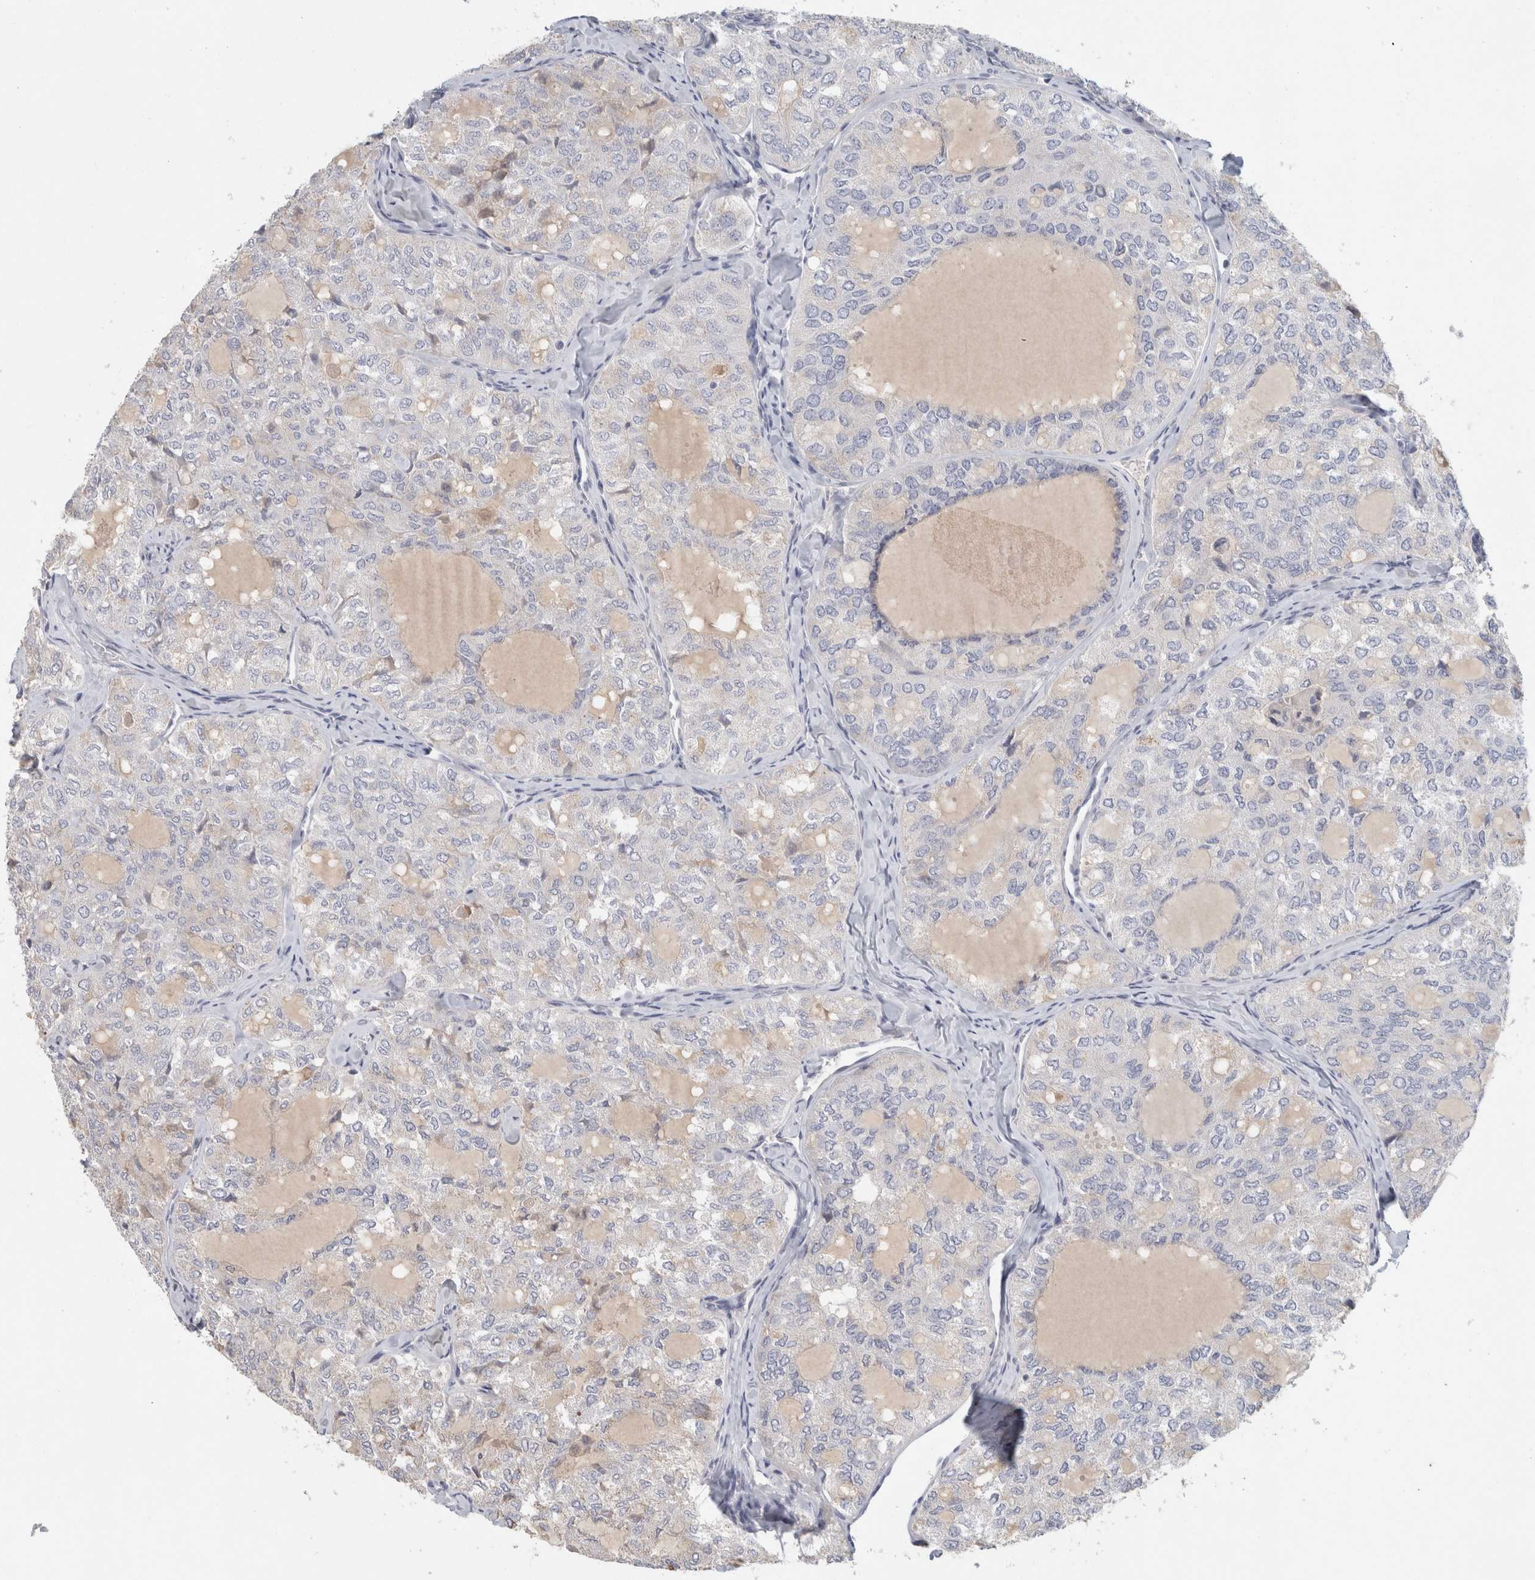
{"staining": {"intensity": "negative", "quantity": "none", "location": "none"}, "tissue": "thyroid cancer", "cell_type": "Tumor cells", "image_type": "cancer", "snomed": [{"axis": "morphology", "description": "Follicular adenoma carcinoma, NOS"}, {"axis": "topography", "description": "Thyroid gland"}], "caption": "Tumor cells are negative for protein expression in human thyroid cancer (follicular adenoma carcinoma).", "gene": "STK31", "patient": {"sex": "male", "age": 75}}